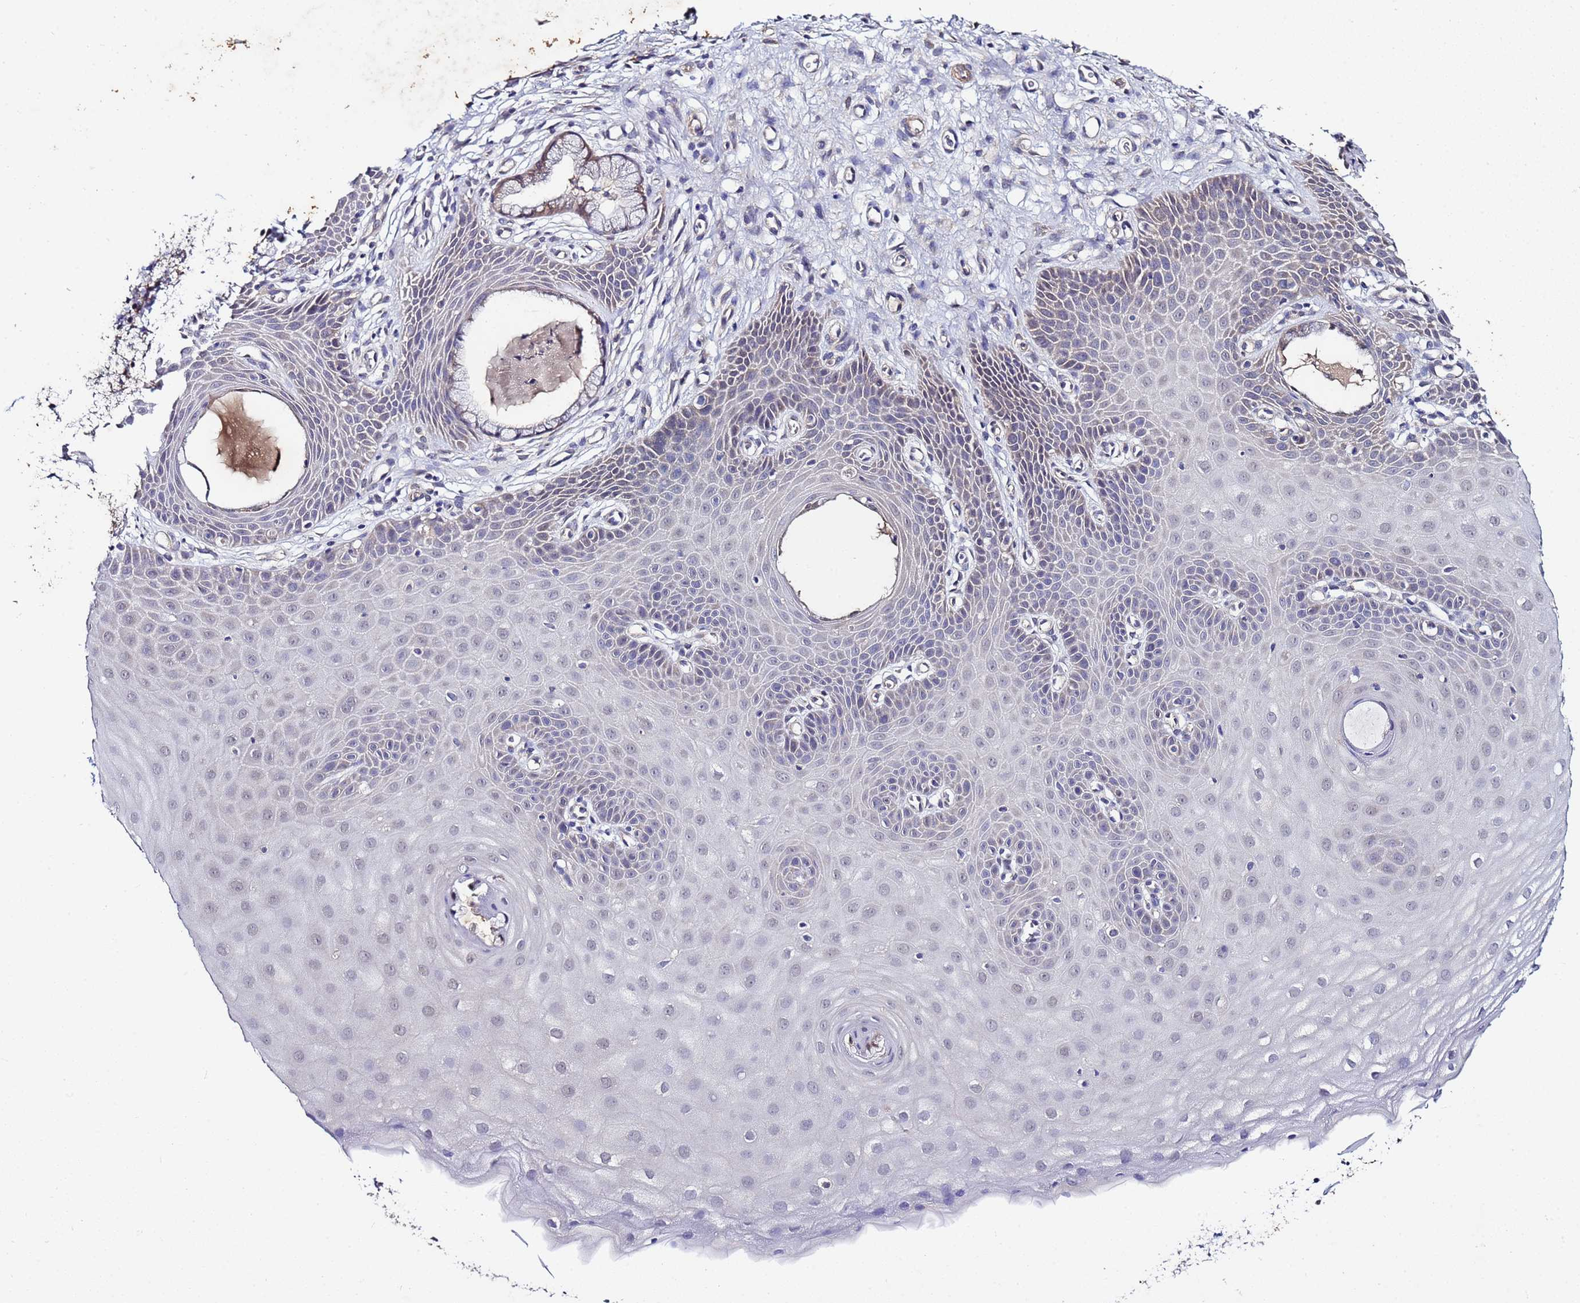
{"staining": {"intensity": "weak", "quantity": "25%-75%", "location": "cytoplasmic/membranous"}, "tissue": "cervix", "cell_type": "Glandular cells", "image_type": "normal", "snomed": [{"axis": "morphology", "description": "Normal tissue, NOS"}, {"axis": "topography", "description": "Cervix"}], "caption": "Brown immunohistochemical staining in unremarkable human cervix shows weak cytoplasmic/membranous expression in about 25%-75% of glandular cells. The staining was performed using DAB, with brown indicating positive protein expression. Nuclei are stained blue with hematoxylin.", "gene": "NAXE", "patient": {"sex": "female", "age": 36}}